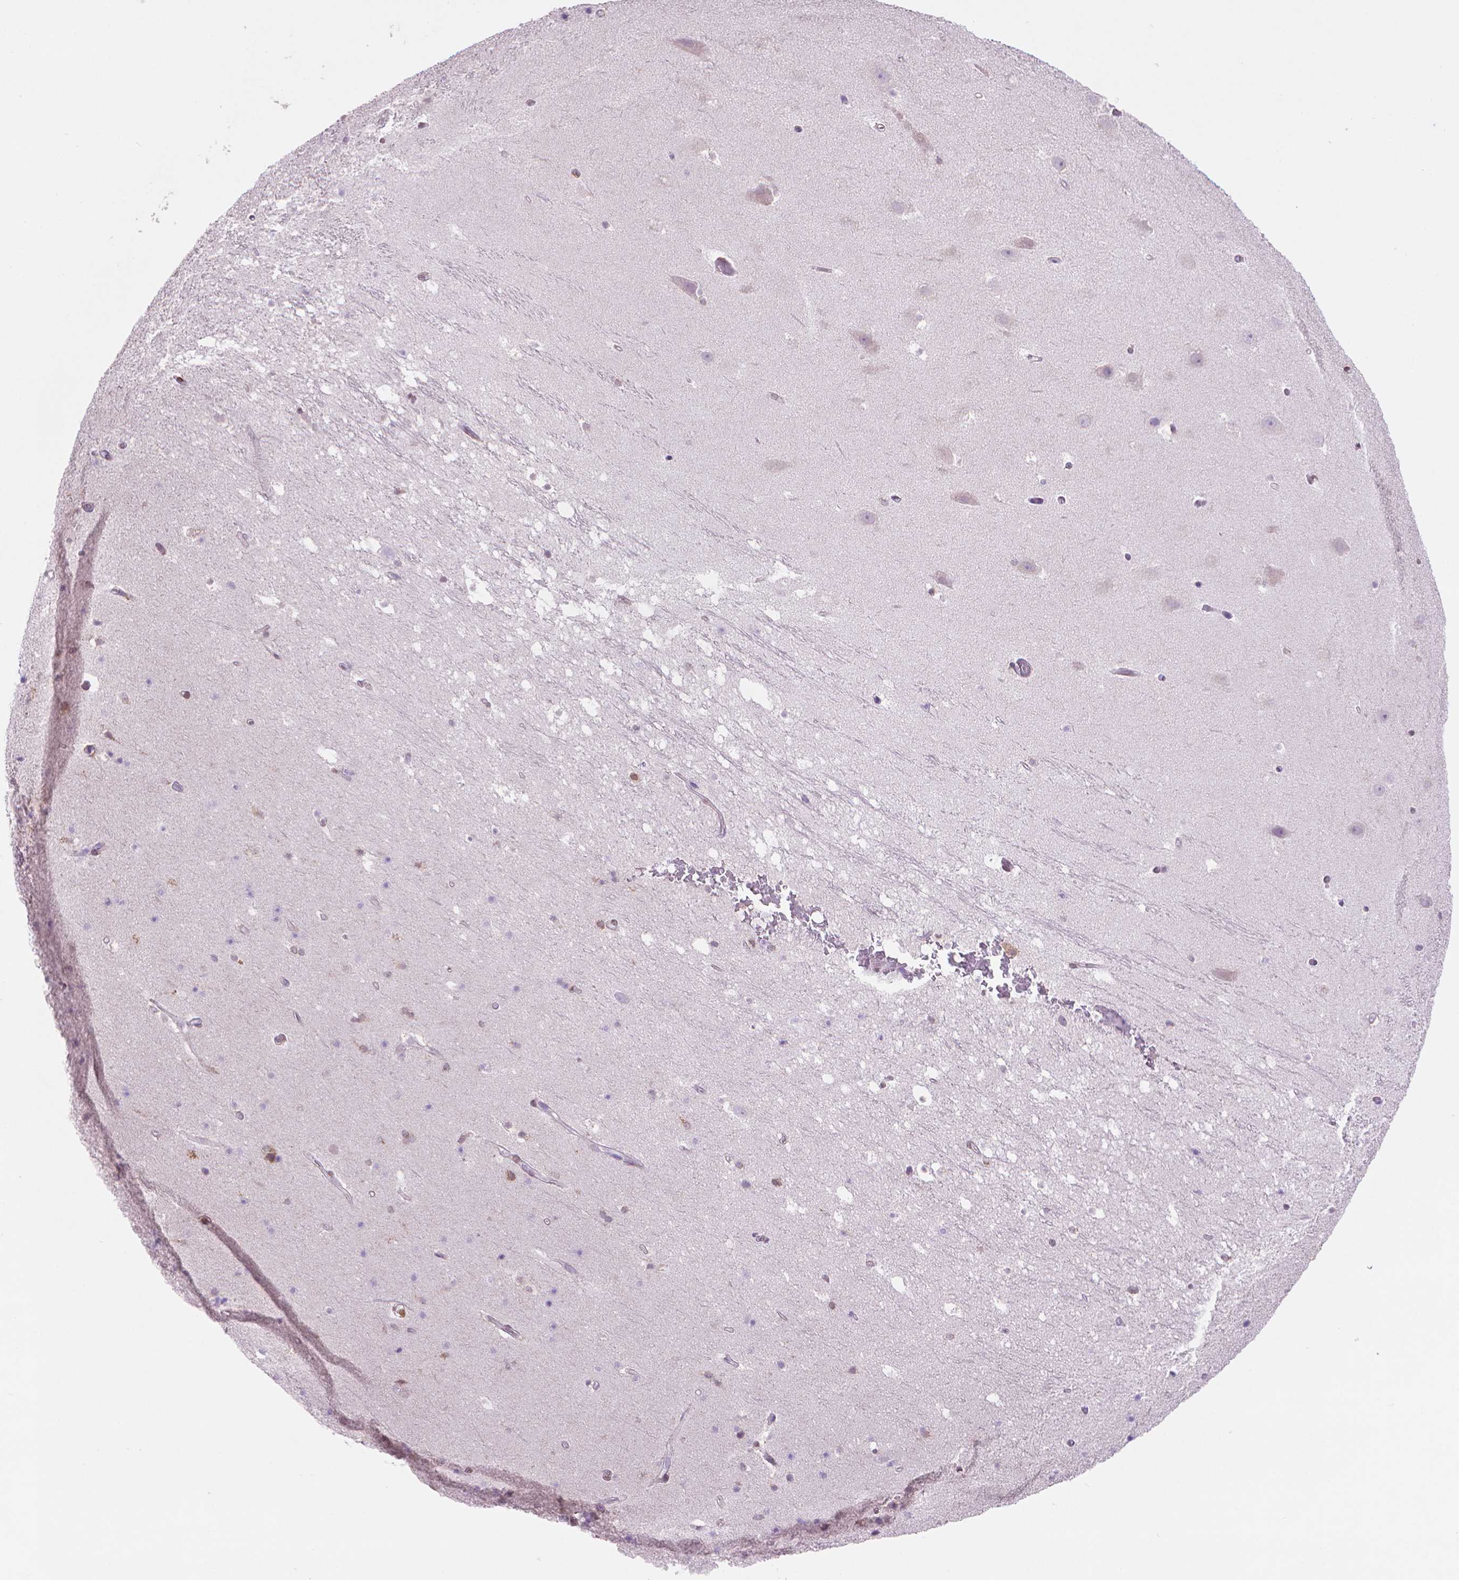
{"staining": {"intensity": "negative", "quantity": "none", "location": "none"}, "tissue": "hippocampus", "cell_type": "Glial cells", "image_type": "normal", "snomed": [{"axis": "morphology", "description": "Normal tissue, NOS"}, {"axis": "topography", "description": "Hippocampus"}], "caption": "High power microscopy image of an immunohistochemistry histopathology image of benign hippocampus, revealing no significant staining in glial cells. Brightfield microscopy of IHC stained with DAB (3,3'-diaminobenzidine) (brown) and hematoxylin (blue), captured at high magnification.", "gene": "BCL2", "patient": {"sex": "male", "age": 26}}